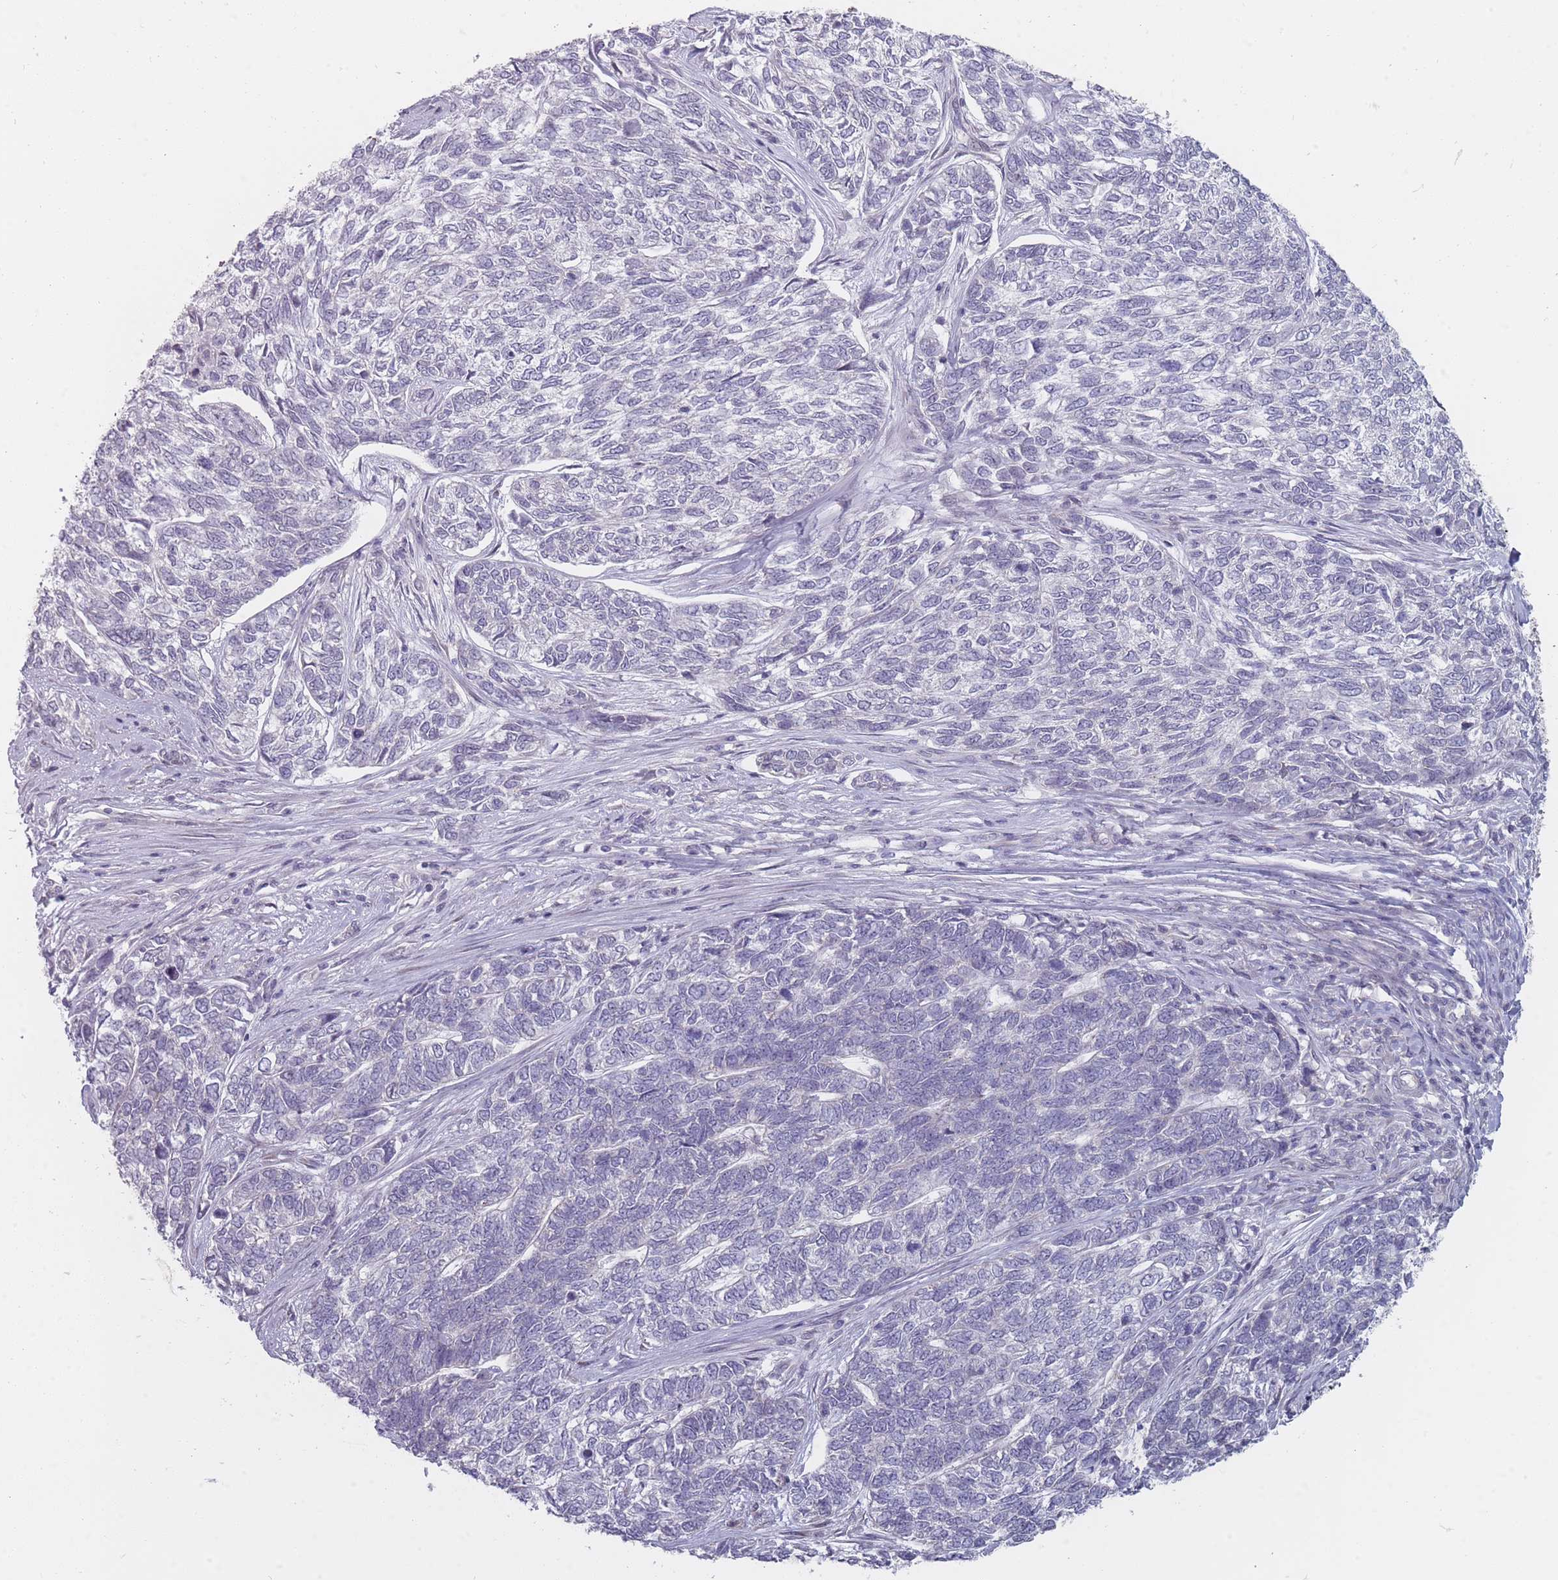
{"staining": {"intensity": "negative", "quantity": "none", "location": "none"}, "tissue": "skin cancer", "cell_type": "Tumor cells", "image_type": "cancer", "snomed": [{"axis": "morphology", "description": "Basal cell carcinoma"}, {"axis": "topography", "description": "Skin"}], "caption": "Tumor cells show no significant protein positivity in skin cancer (basal cell carcinoma).", "gene": "PCDH12", "patient": {"sex": "female", "age": 65}}